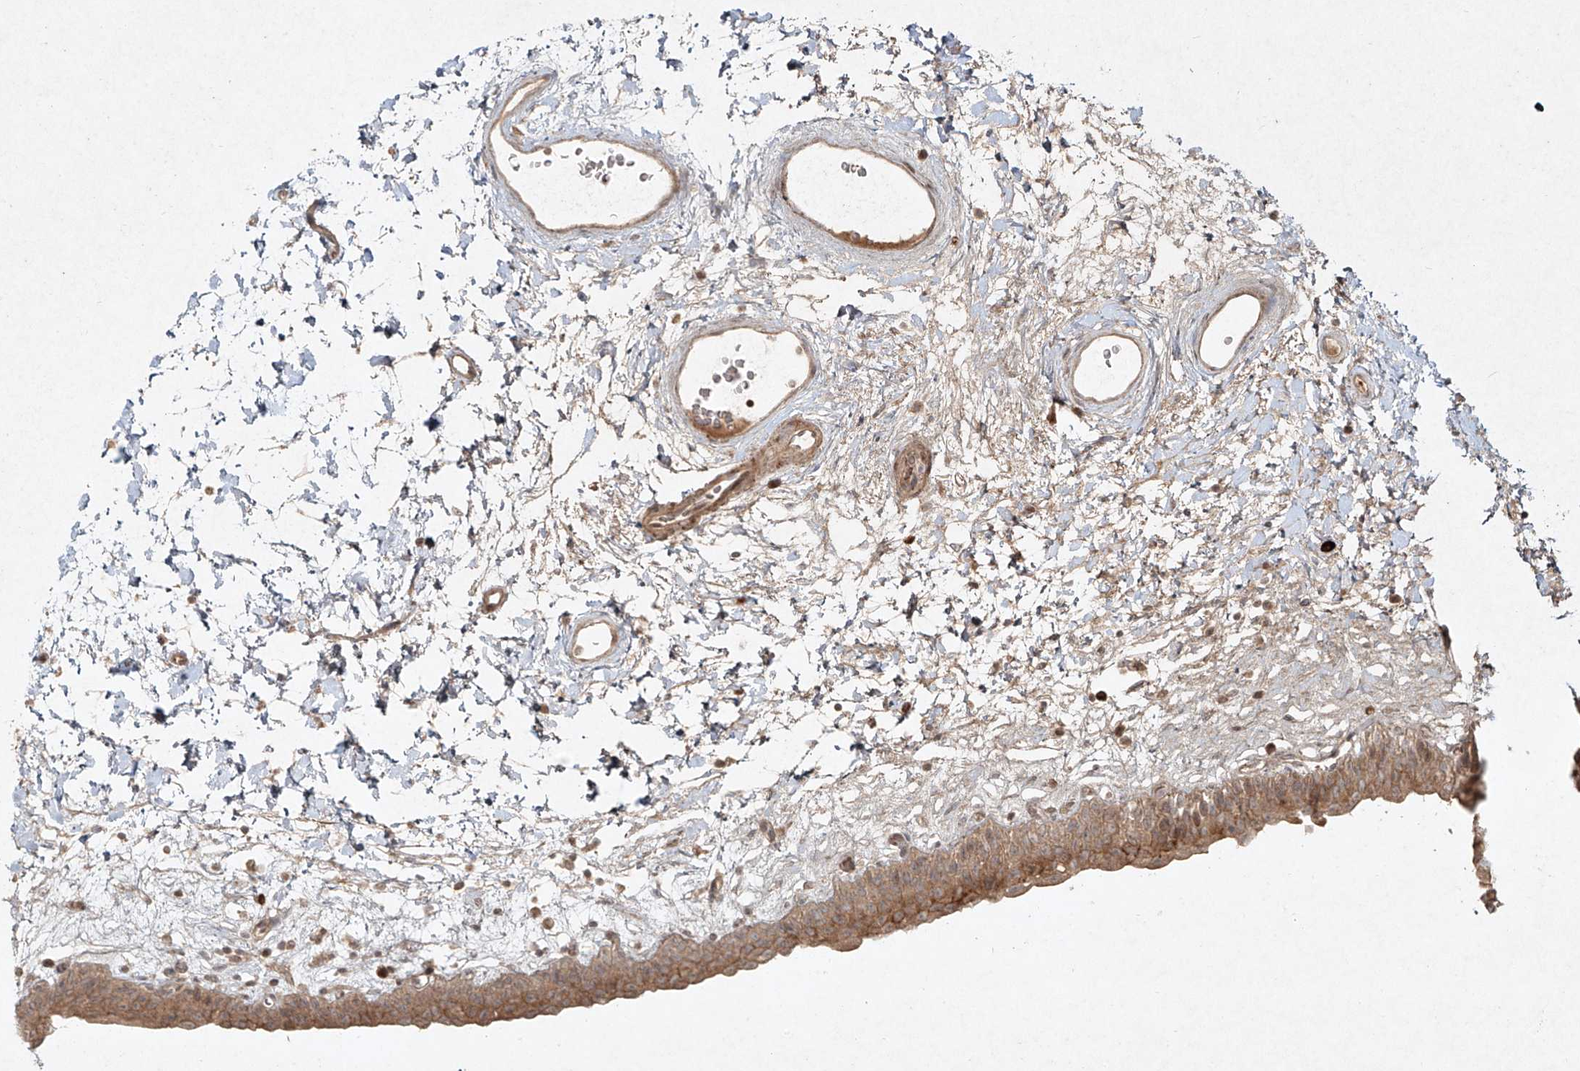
{"staining": {"intensity": "moderate", "quantity": "25%-75%", "location": "cytoplasmic/membranous"}, "tissue": "urinary bladder", "cell_type": "Urothelial cells", "image_type": "normal", "snomed": [{"axis": "morphology", "description": "Normal tissue, NOS"}, {"axis": "topography", "description": "Urinary bladder"}], "caption": "Urinary bladder stained with DAB IHC demonstrates medium levels of moderate cytoplasmic/membranous expression in about 25%-75% of urothelial cells.", "gene": "CYYR1", "patient": {"sex": "male", "age": 83}}